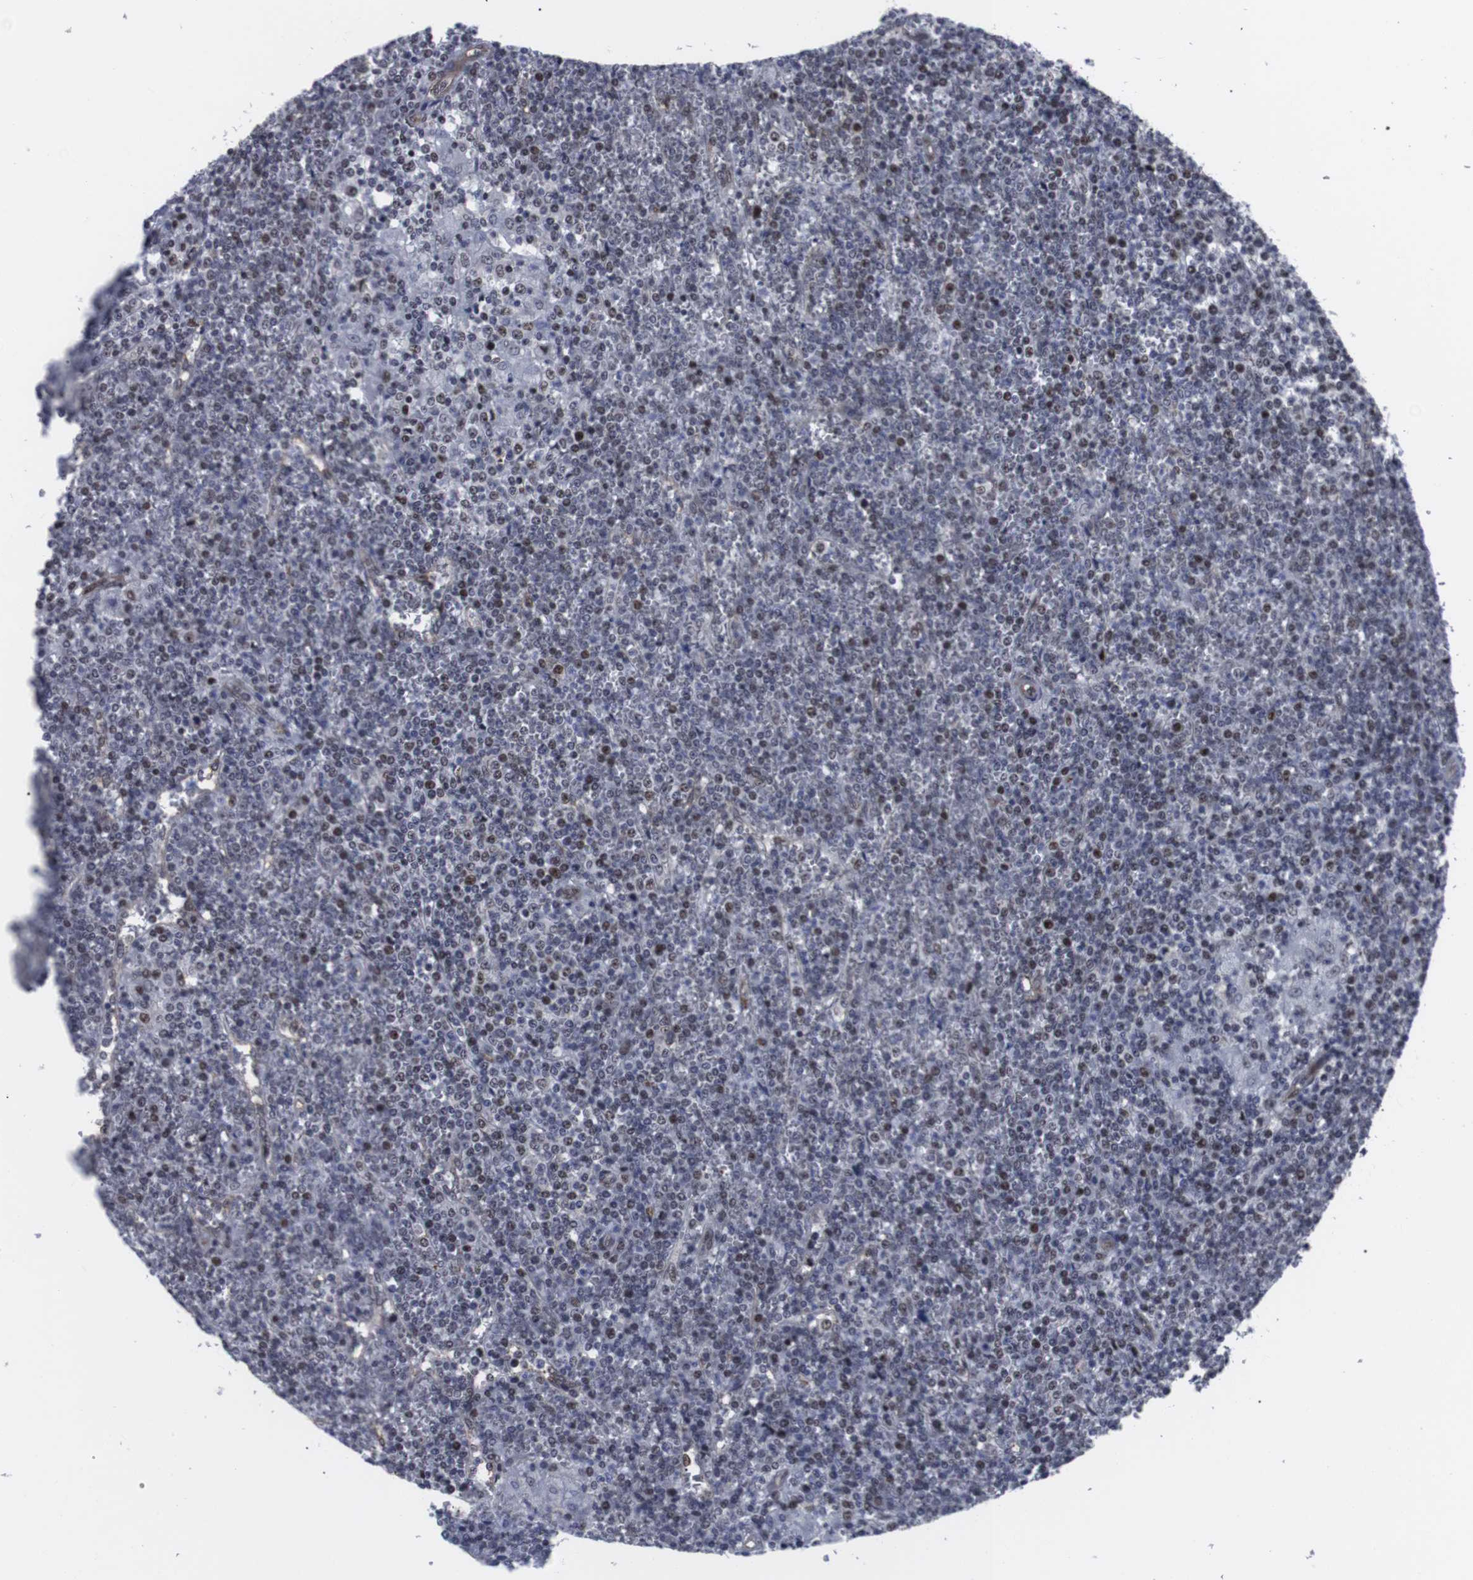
{"staining": {"intensity": "weak", "quantity": "25%-75%", "location": "nuclear"}, "tissue": "lymphoma", "cell_type": "Tumor cells", "image_type": "cancer", "snomed": [{"axis": "morphology", "description": "Malignant lymphoma, non-Hodgkin's type, Low grade"}, {"axis": "topography", "description": "Spleen"}], "caption": "This image exhibits immunohistochemistry (IHC) staining of low-grade malignant lymphoma, non-Hodgkin's type, with low weak nuclear positivity in about 25%-75% of tumor cells.", "gene": "MLH1", "patient": {"sex": "female", "age": 19}}